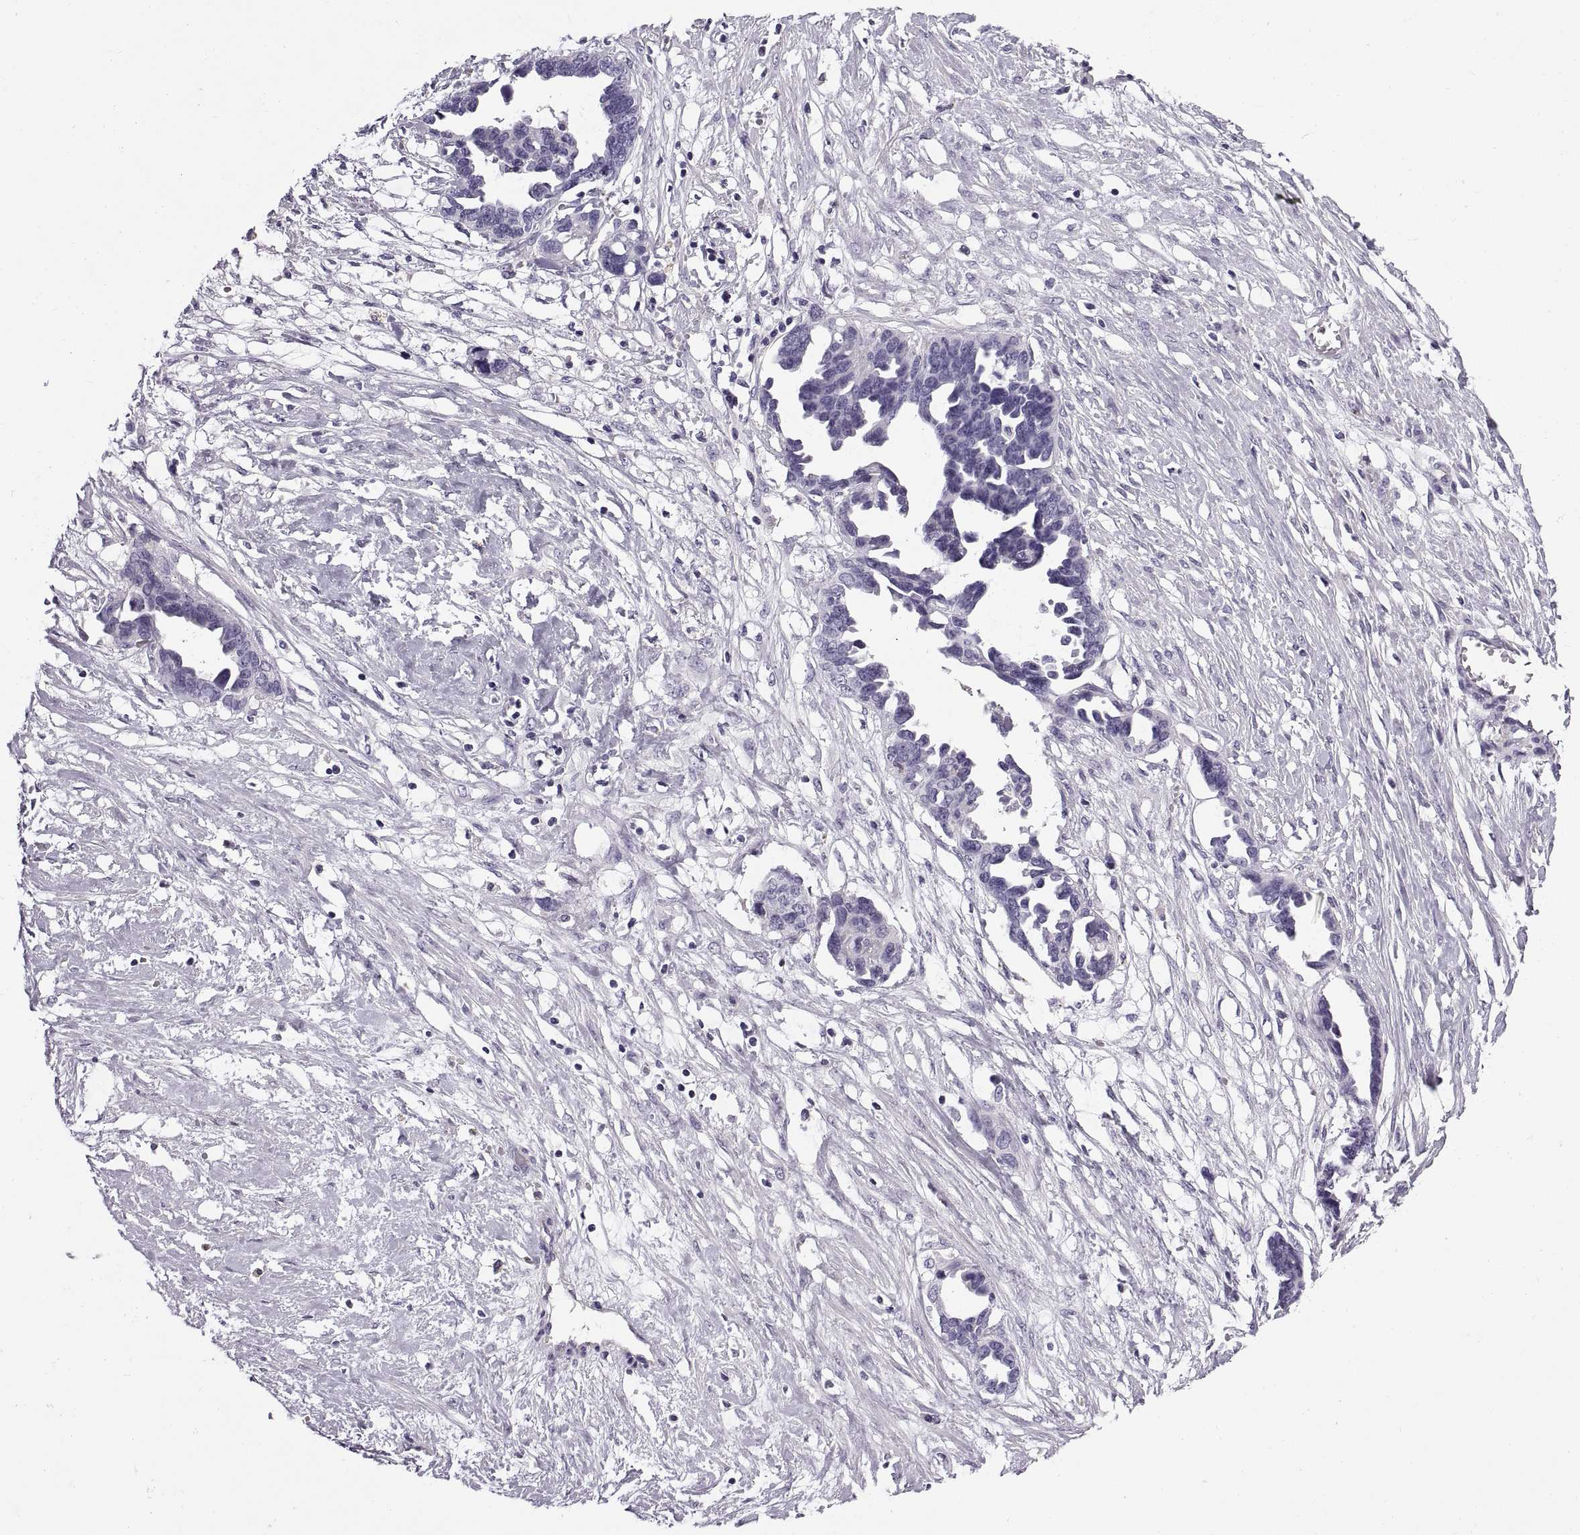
{"staining": {"intensity": "negative", "quantity": "none", "location": "none"}, "tissue": "ovarian cancer", "cell_type": "Tumor cells", "image_type": "cancer", "snomed": [{"axis": "morphology", "description": "Cystadenocarcinoma, serous, NOS"}, {"axis": "topography", "description": "Ovary"}], "caption": "Immunohistochemical staining of human ovarian cancer (serous cystadenocarcinoma) reveals no significant positivity in tumor cells.", "gene": "CALCR", "patient": {"sex": "female", "age": 69}}